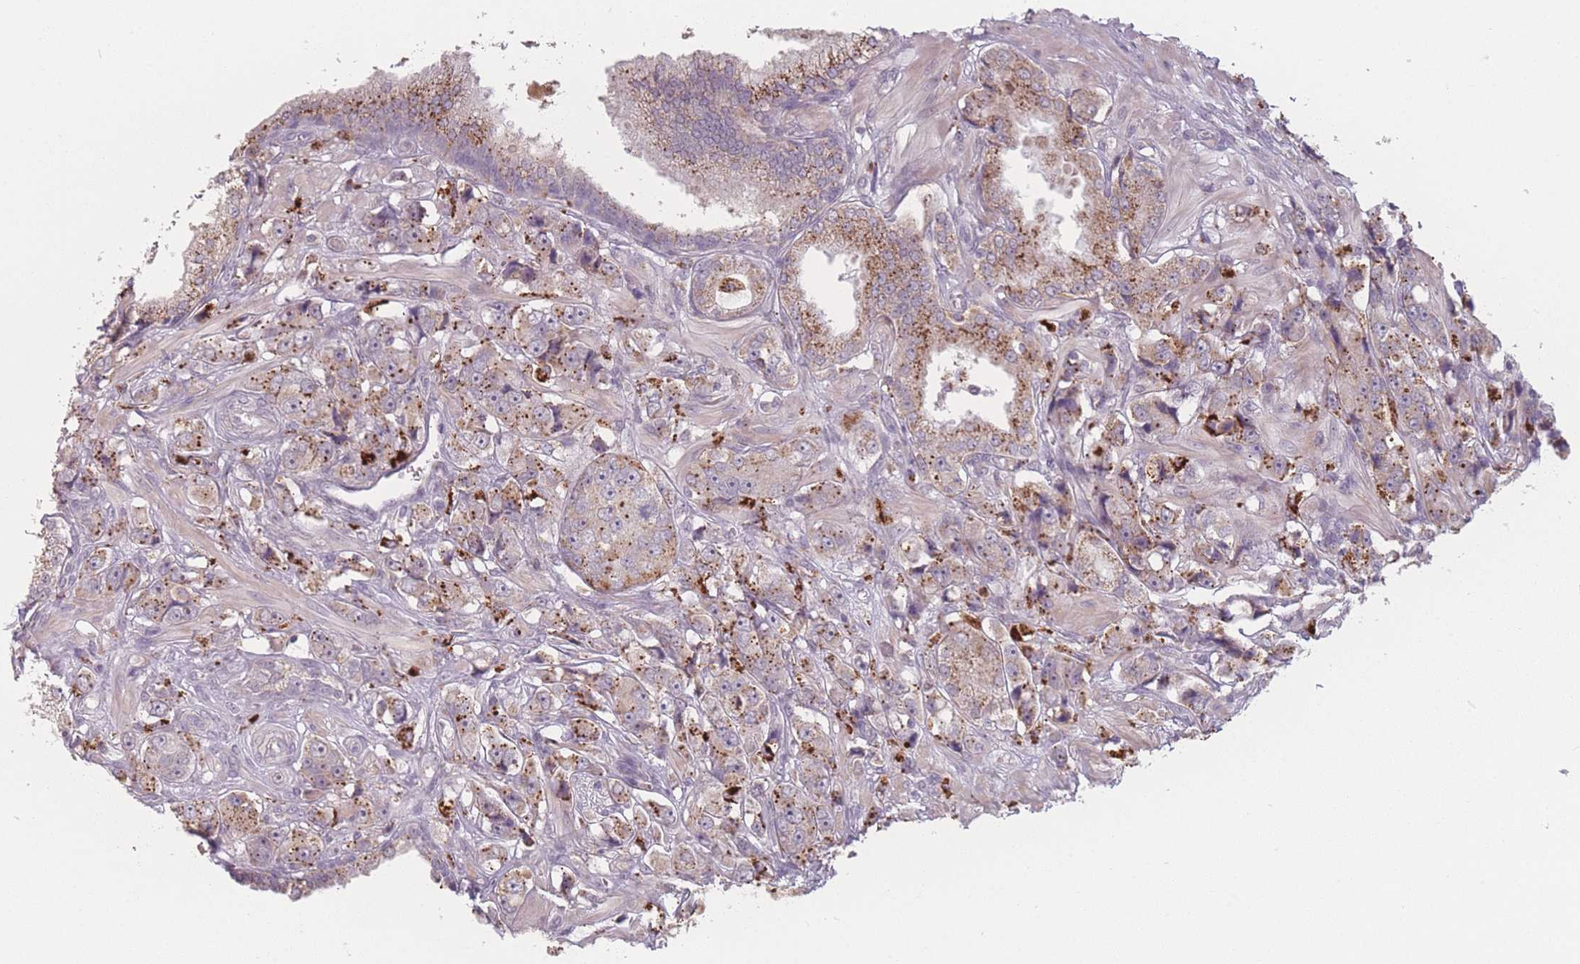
{"staining": {"intensity": "moderate", "quantity": ">75%", "location": "cytoplasmic/membranous"}, "tissue": "prostate cancer", "cell_type": "Tumor cells", "image_type": "cancer", "snomed": [{"axis": "morphology", "description": "Adenocarcinoma, High grade"}, {"axis": "topography", "description": "Prostate"}], "caption": "Brown immunohistochemical staining in human high-grade adenocarcinoma (prostate) exhibits moderate cytoplasmic/membranous positivity in approximately >75% of tumor cells.", "gene": "OR10C1", "patient": {"sex": "male", "age": 74}}